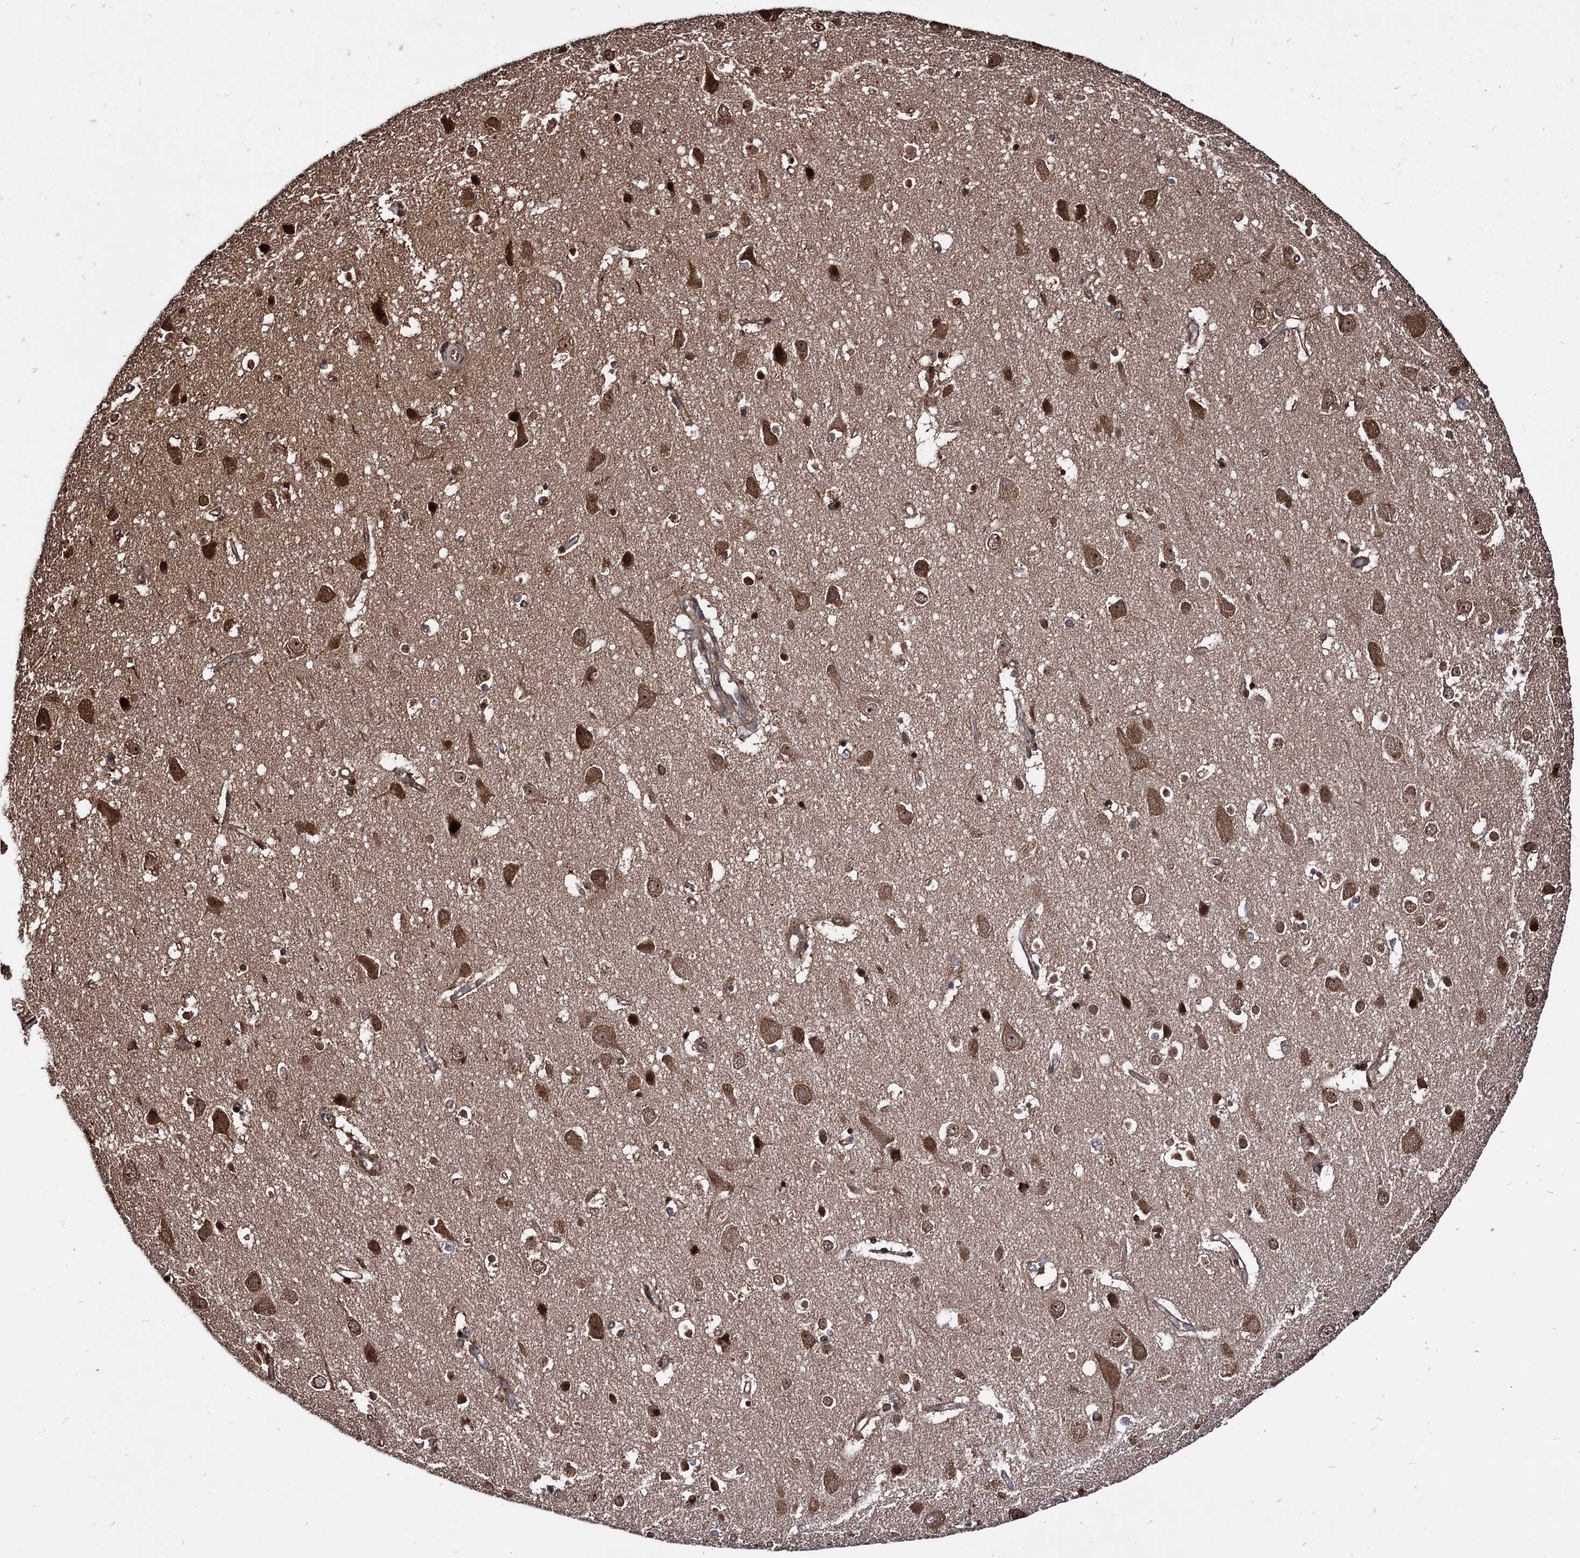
{"staining": {"intensity": "strong", "quantity": ">75%", "location": "cytoplasmic/membranous"}, "tissue": "cerebral cortex", "cell_type": "Endothelial cells", "image_type": "normal", "snomed": [{"axis": "morphology", "description": "Normal tissue, NOS"}, {"axis": "topography", "description": "Cerebral cortex"}], "caption": "Approximately >75% of endothelial cells in benign human cerebral cortex reveal strong cytoplasmic/membranous protein expression as visualized by brown immunohistochemical staining.", "gene": "ANKRD12", "patient": {"sex": "male", "age": 54}}